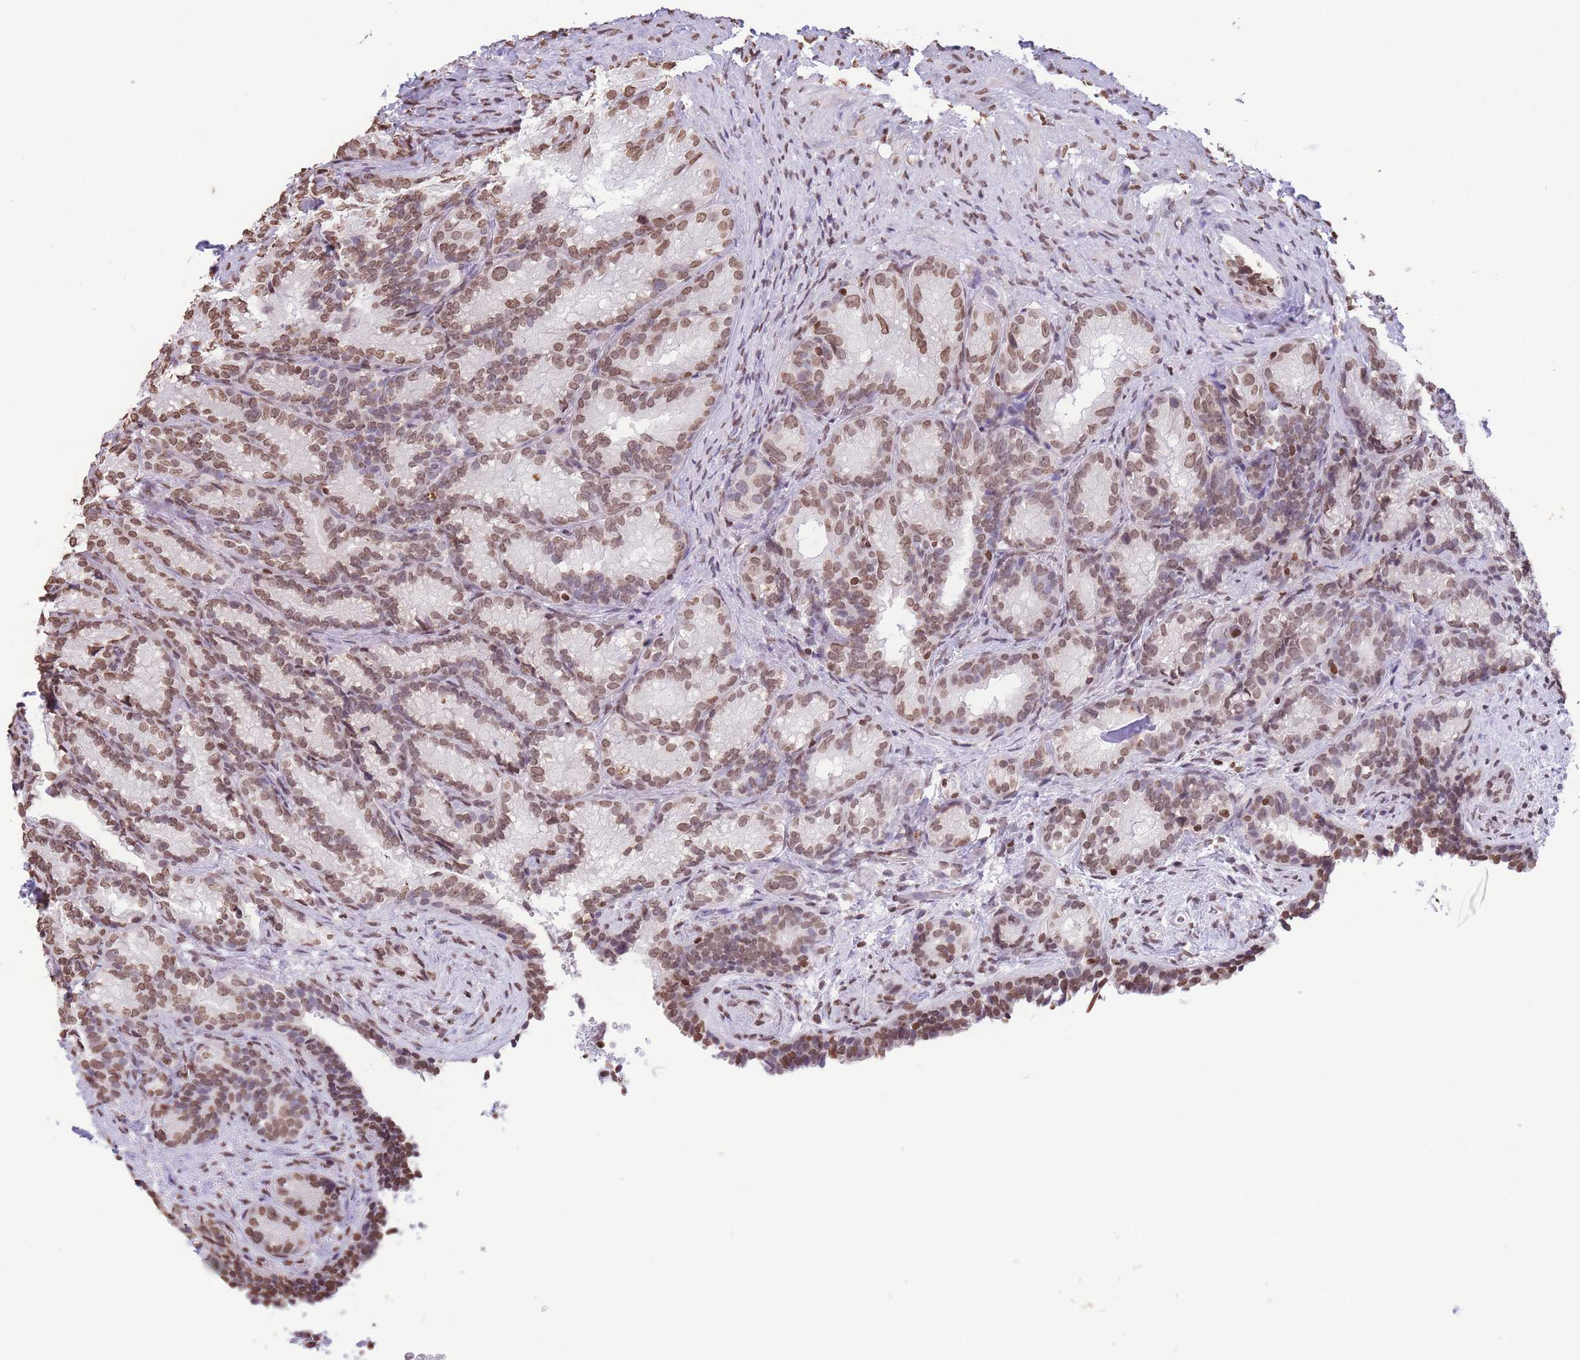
{"staining": {"intensity": "moderate", "quantity": ">75%", "location": "nuclear"}, "tissue": "seminal vesicle", "cell_type": "Glandular cells", "image_type": "normal", "snomed": [{"axis": "morphology", "description": "Normal tissue, NOS"}, {"axis": "topography", "description": "Seminal veicle"}], "caption": "A brown stain highlights moderate nuclear staining of a protein in glandular cells of unremarkable human seminal vesicle.", "gene": "H2BC10", "patient": {"sex": "male", "age": 58}}